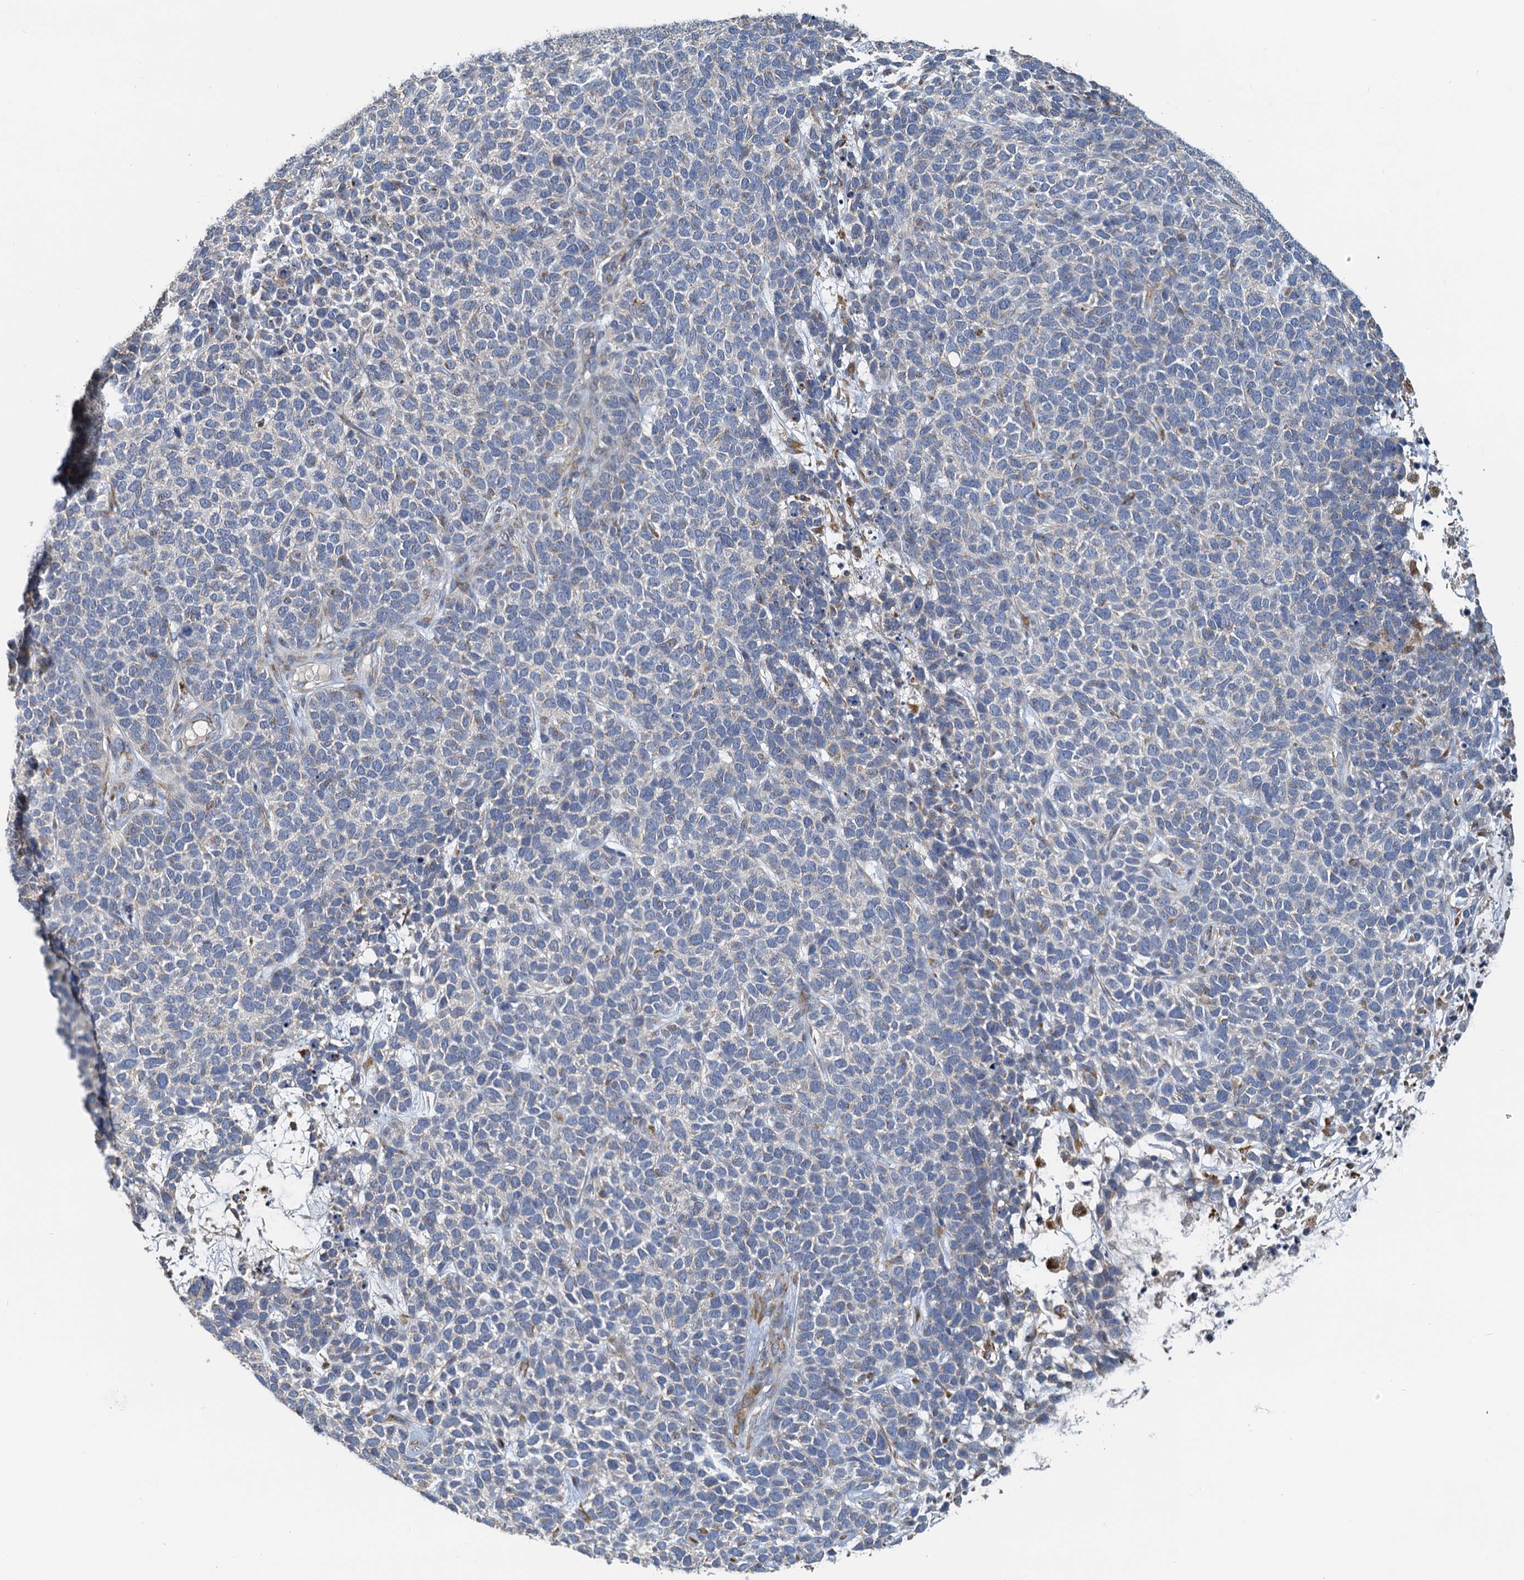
{"staining": {"intensity": "negative", "quantity": "none", "location": "none"}, "tissue": "skin cancer", "cell_type": "Tumor cells", "image_type": "cancer", "snomed": [{"axis": "morphology", "description": "Basal cell carcinoma"}, {"axis": "topography", "description": "Skin"}], "caption": "Immunohistochemistry image of neoplastic tissue: basal cell carcinoma (skin) stained with DAB shows no significant protein expression in tumor cells. Nuclei are stained in blue.", "gene": "NKAPD1", "patient": {"sex": "female", "age": 84}}